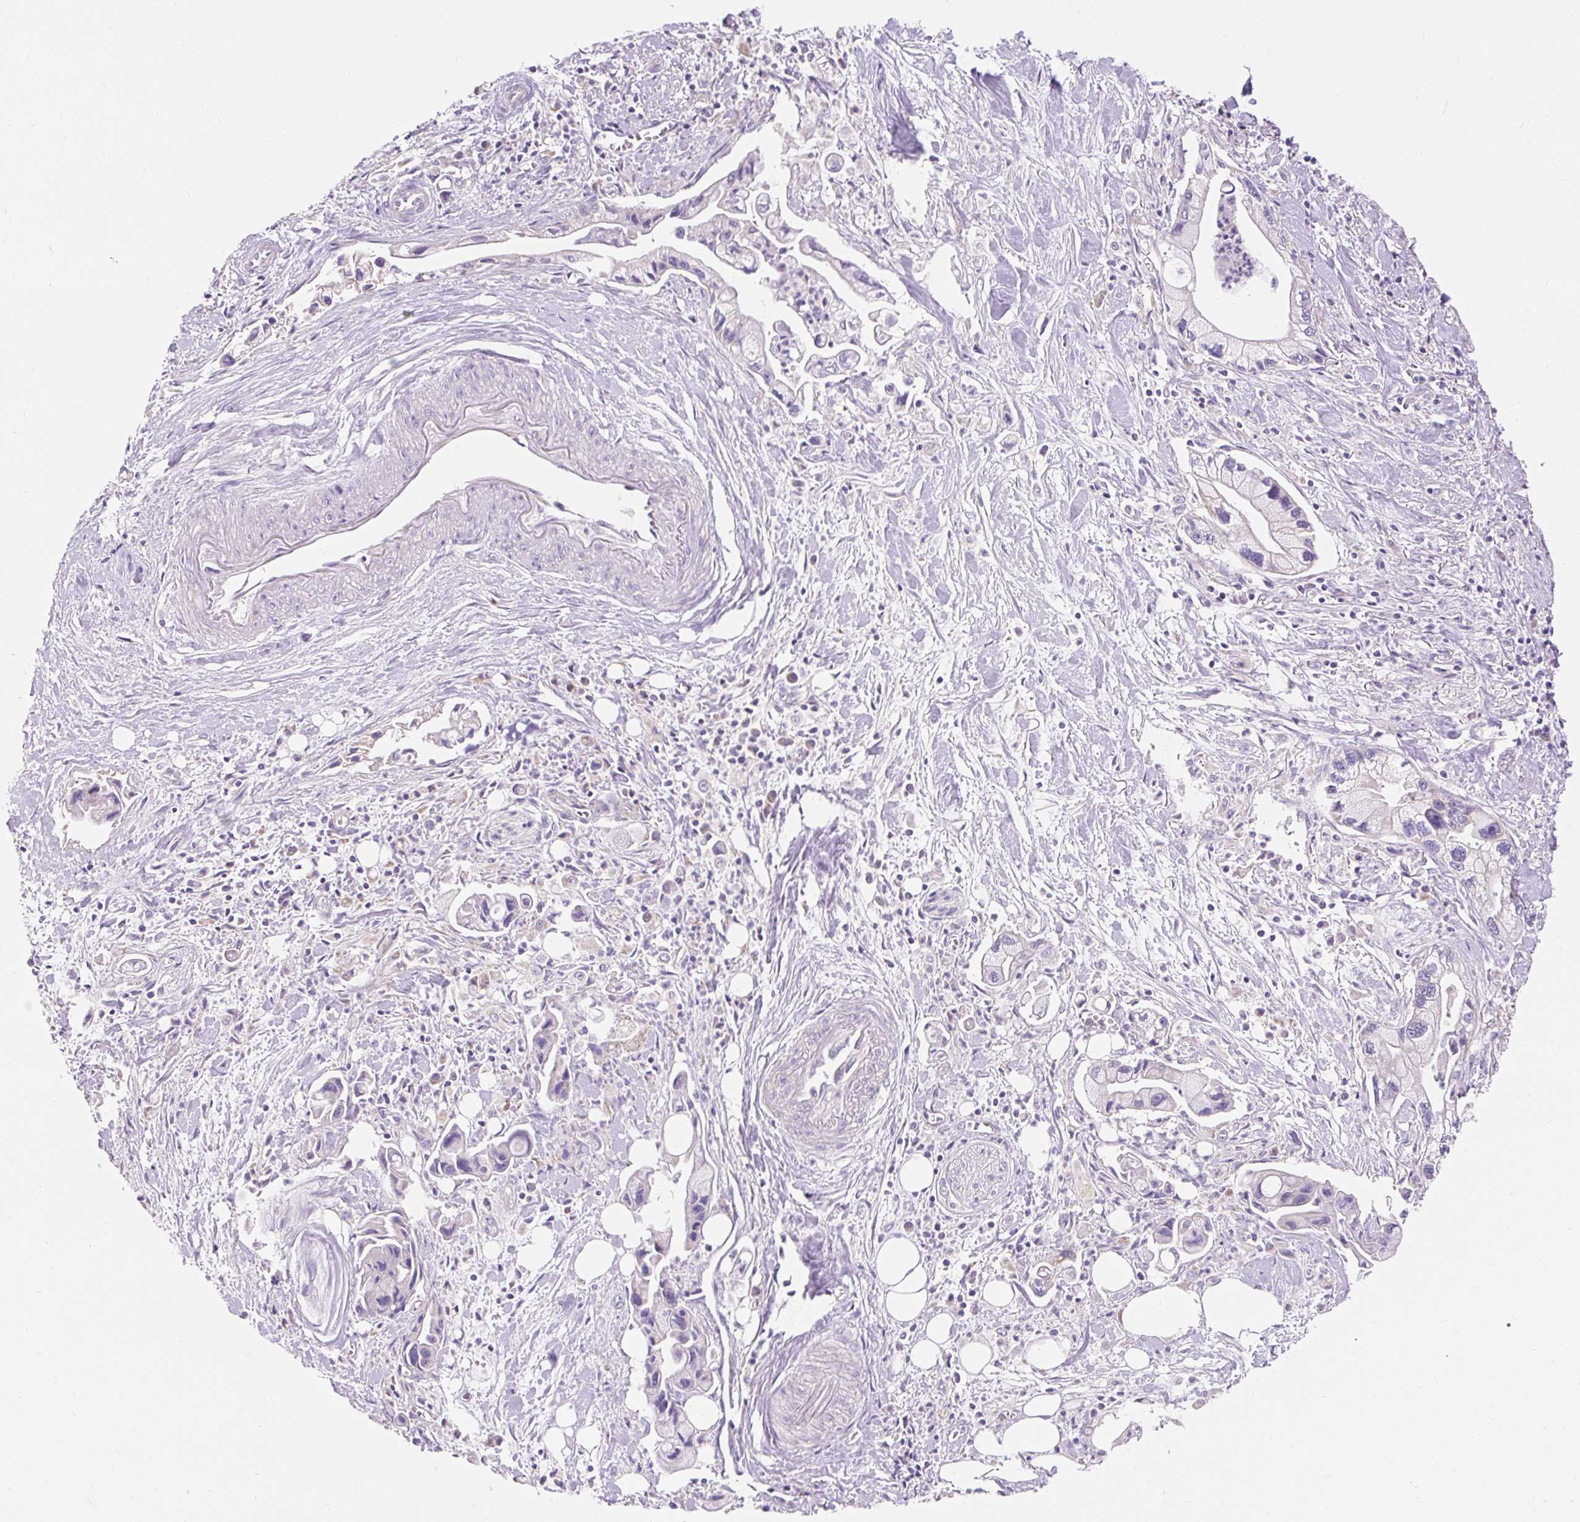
{"staining": {"intensity": "negative", "quantity": "none", "location": "none"}, "tissue": "pancreatic cancer", "cell_type": "Tumor cells", "image_type": "cancer", "snomed": [{"axis": "morphology", "description": "Adenocarcinoma, NOS"}, {"axis": "topography", "description": "Pancreas"}], "caption": "The histopathology image exhibits no staining of tumor cells in pancreatic adenocarcinoma.", "gene": "PMAIP1", "patient": {"sex": "male", "age": 61}}